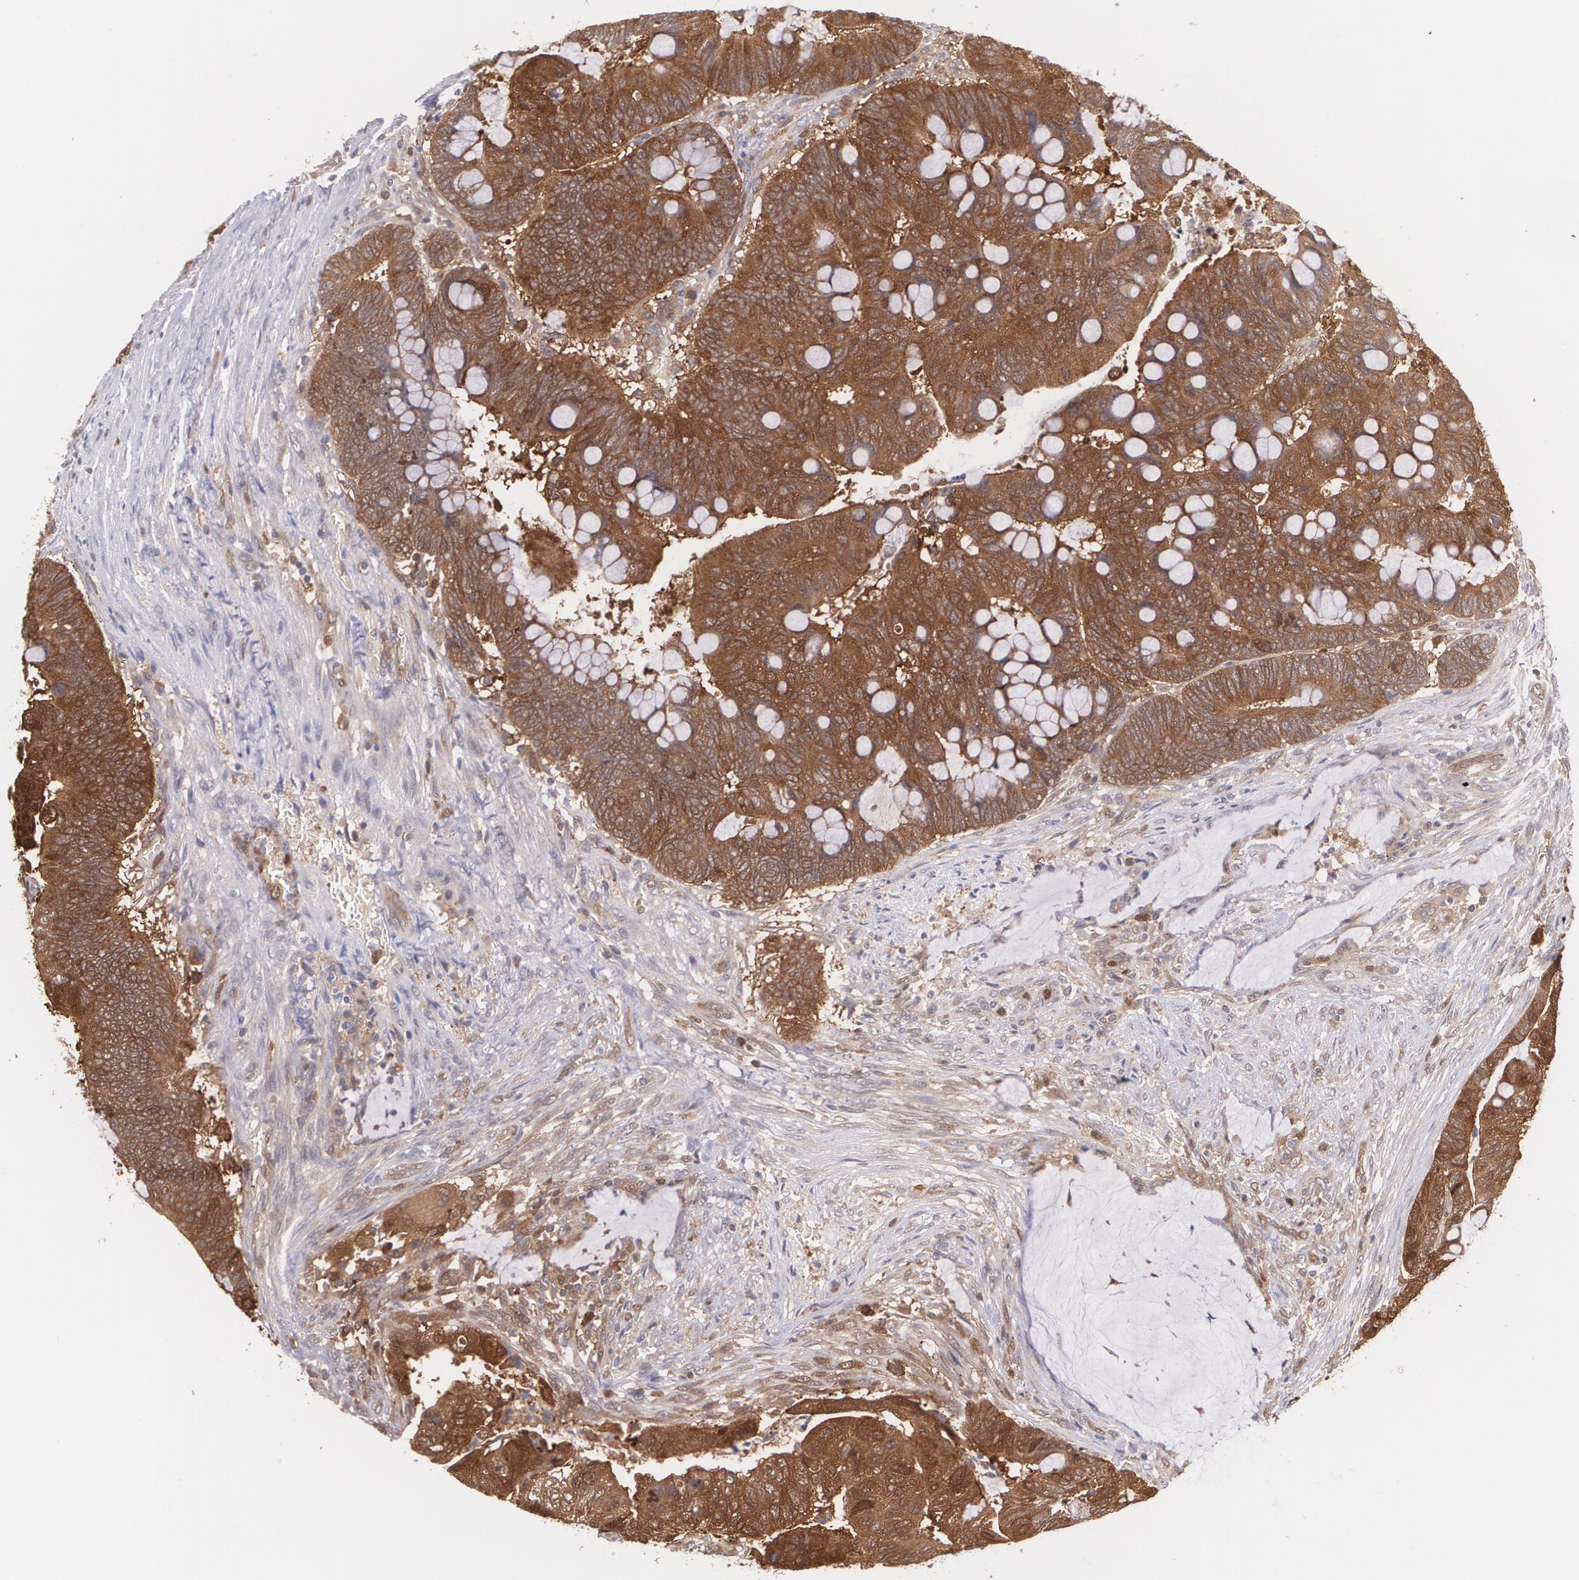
{"staining": {"intensity": "strong", "quantity": ">75%", "location": "cytoplasmic/membranous,nuclear"}, "tissue": "colorectal cancer", "cell_type": "Tumor cells", "image_type": "cancer", "snomed": [{"axis": "morphology", "description": "Normal tissue, NOS"}, {"axis": "morphology", "description": "Adenocarcinoma, NOS"}, {"axis": "topography", "description": "Rectum"}], "caption": "A high amount of strong cytoplasmic/membranous and nuclear positivity is appreciated in about >75% of tumor cells in colorectal cancer (adenocarcinoma) tissue.", "gene": "HSPH1", "patient": {"sex": "male", "age": 92}}